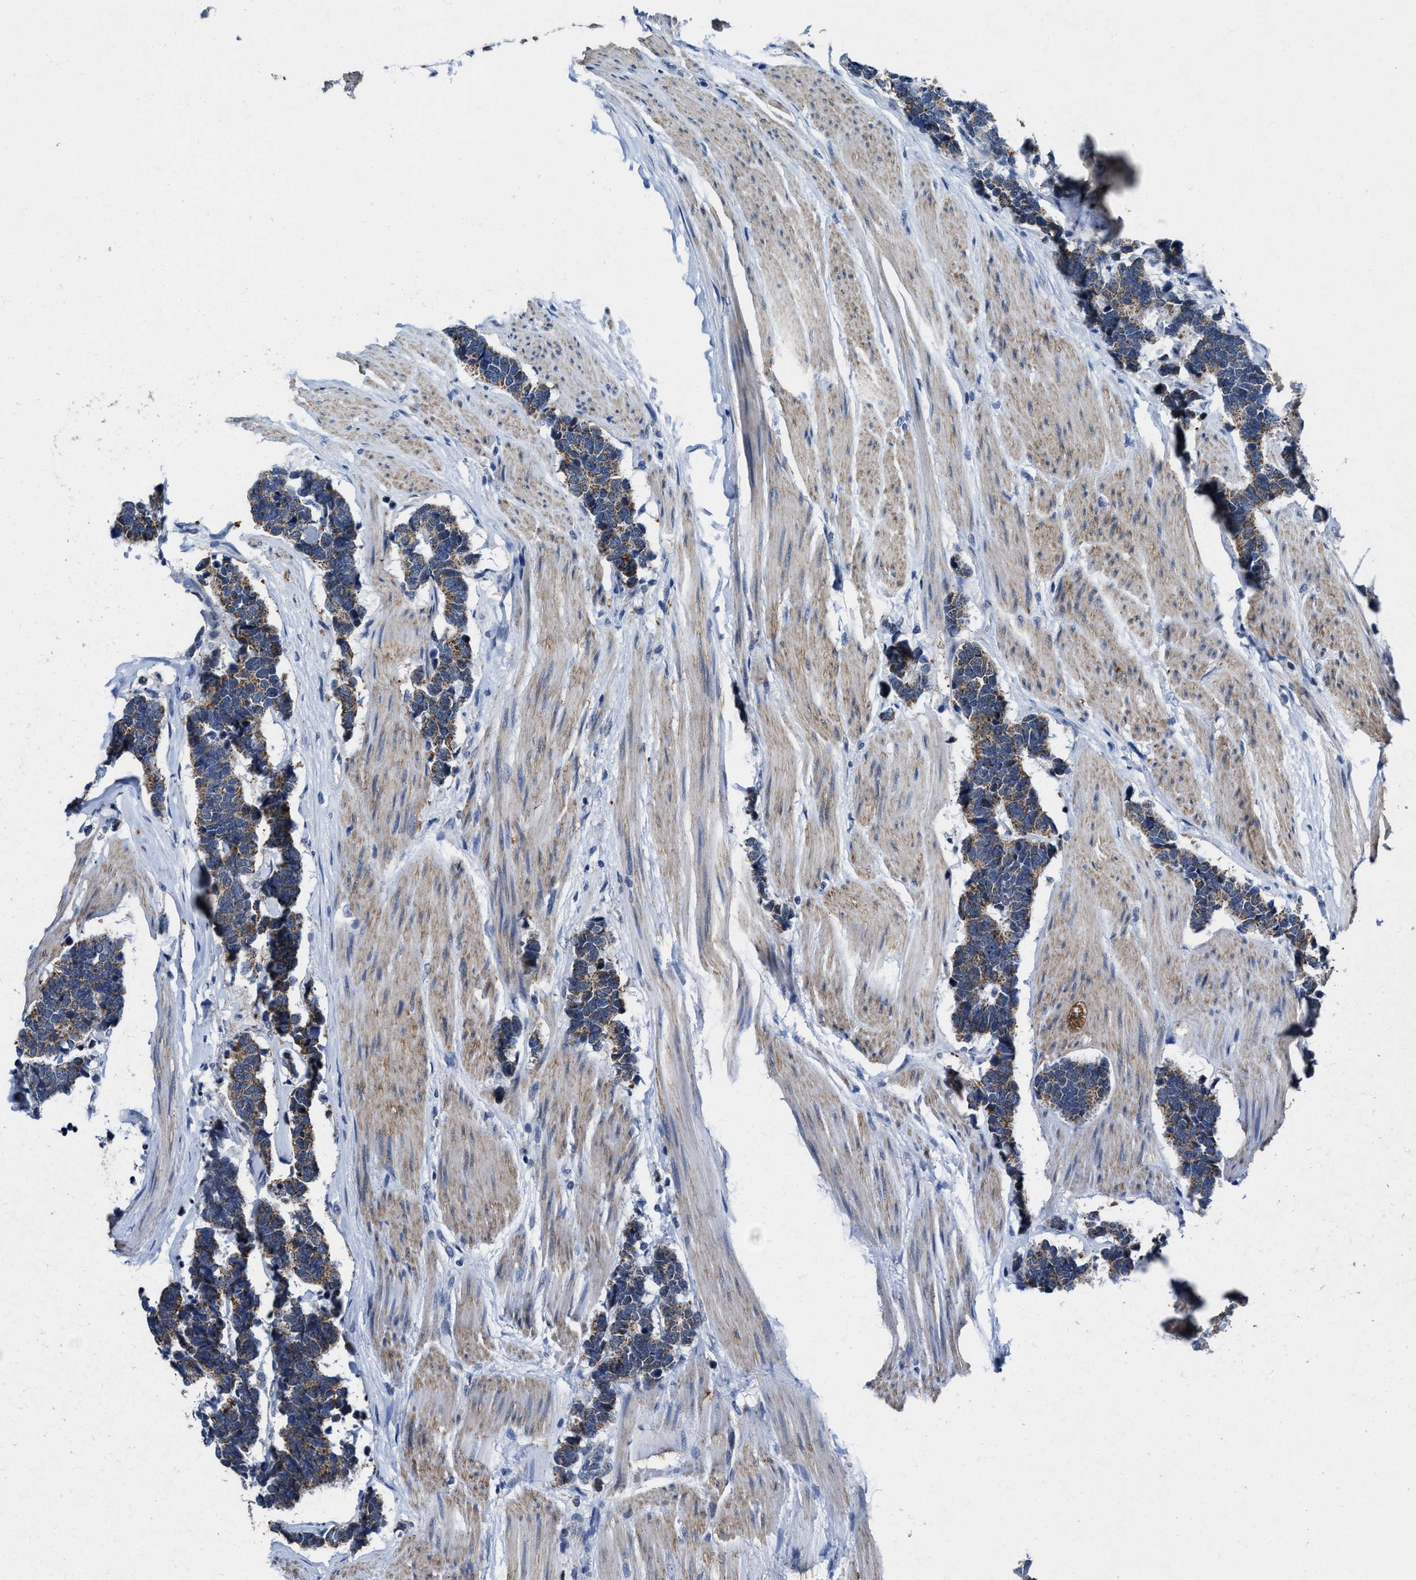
{"staining": {"intensity": "moderate", "quantity": ">75%", "location": "cytoplasmic/membranous"}, "tissue": "carcinoid", "cell_type": "Tumor cells", "image_type": "cancer", "snomed": [{"axis": "morphology", "description": "Carcinoma, NOS"}, {"axis": "morphology", "description": "Carcinoid, malignant, NOS"}, {"axis": "topography", "description": "Urinary bladder"}], "caption": "An image of human carcinoid stained for a protein shows moderate cytoplasmic/membranous brown staining in tumor cells.", "gene": "ID3", "patient": {"sex": "male", "age": 57}}